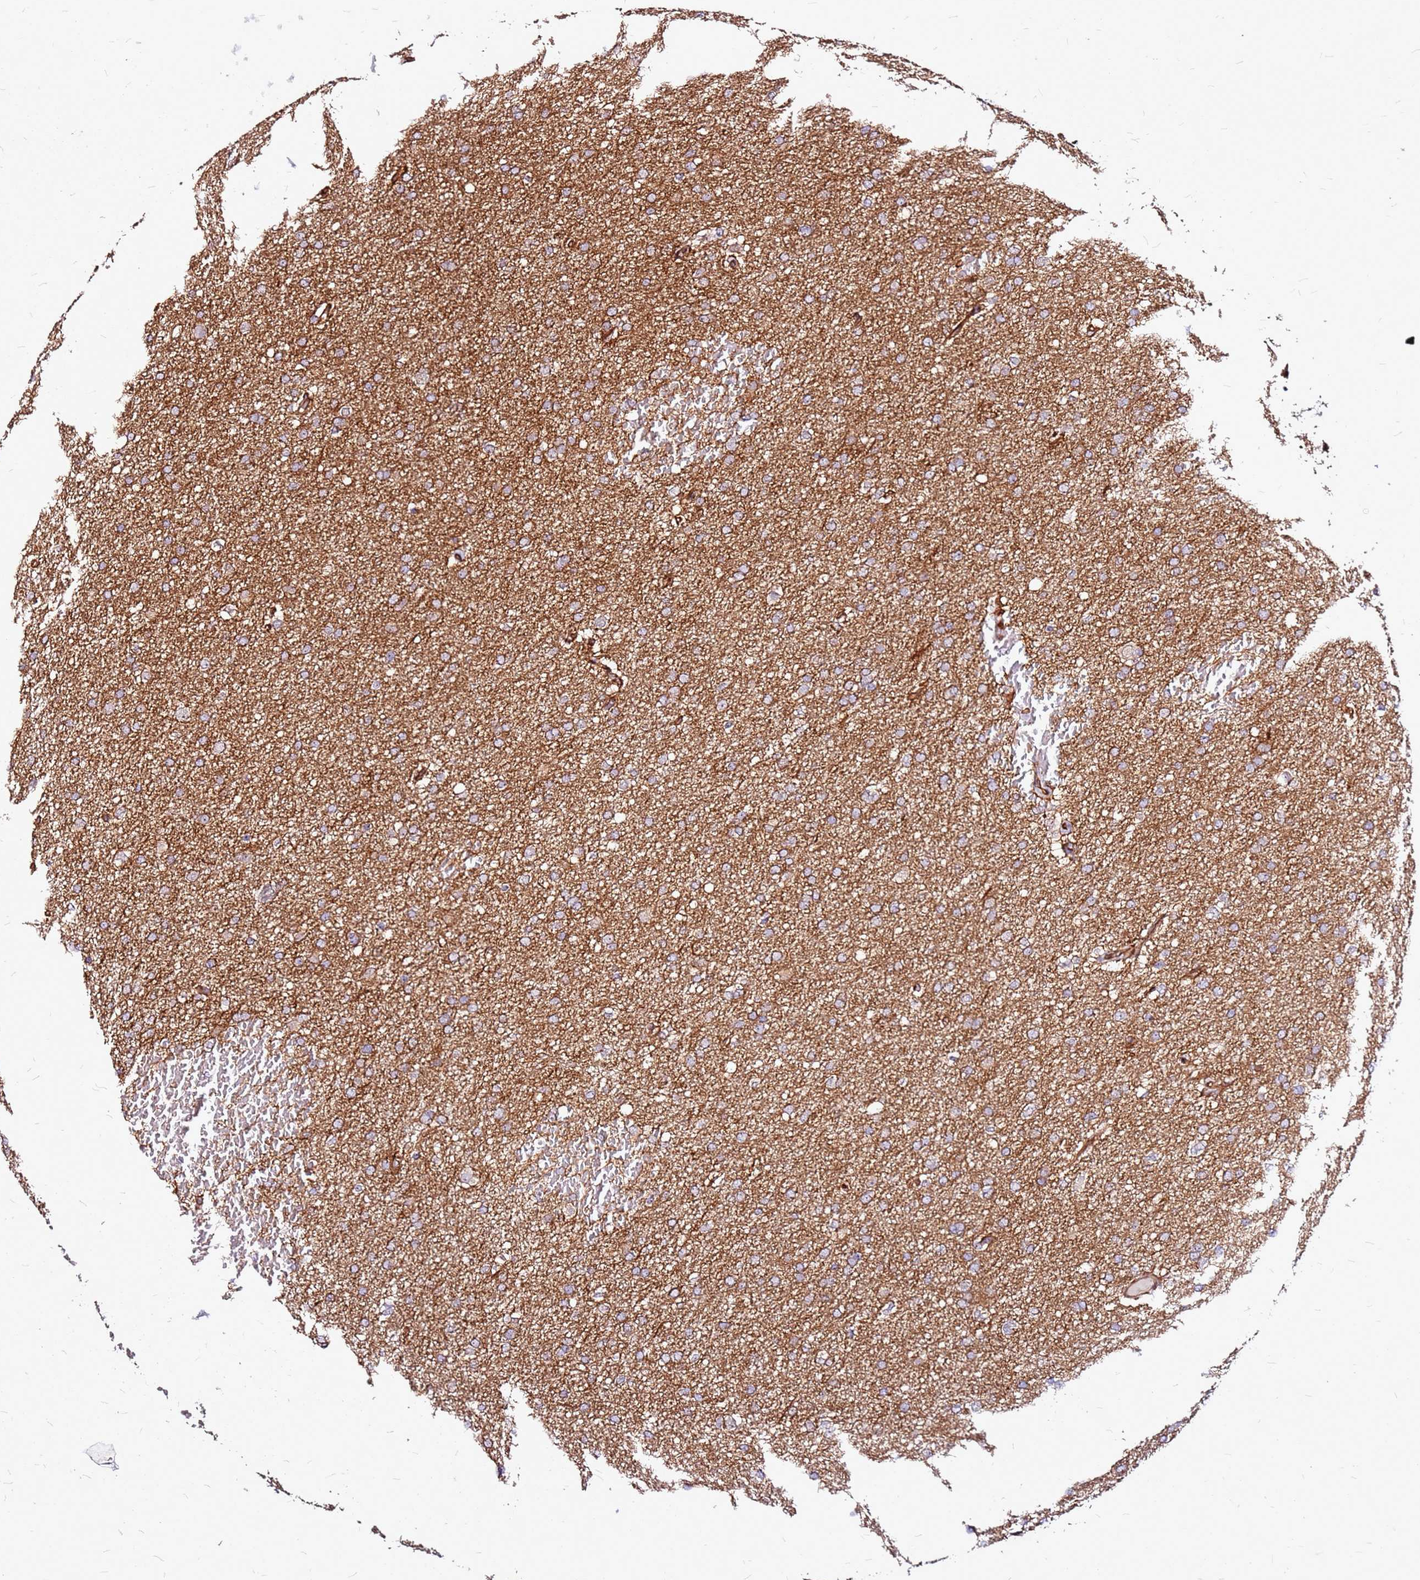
{"staining": {"intensity": "moderate", "quantity": ">75%", "location": "cytoplasmic/membranous"}, "tissue": "glioma", "cell_type": "Tumor cells", "image_type": "cancer", "snomed": [{"axis": "morphology", "description": "Glioma, malignant, High grade"}, {"axis": "topography", "description": "Cerebral cortex"}], "caption": "This is a photomicrograph of immunohistochemistry staining of malignant high-grade glioma, which shows moderate expression in the cytoplasmic/membranous of tumor cells.", "gene": "TOPAZ1", "patient": {"sex": "female", "age": 36}}